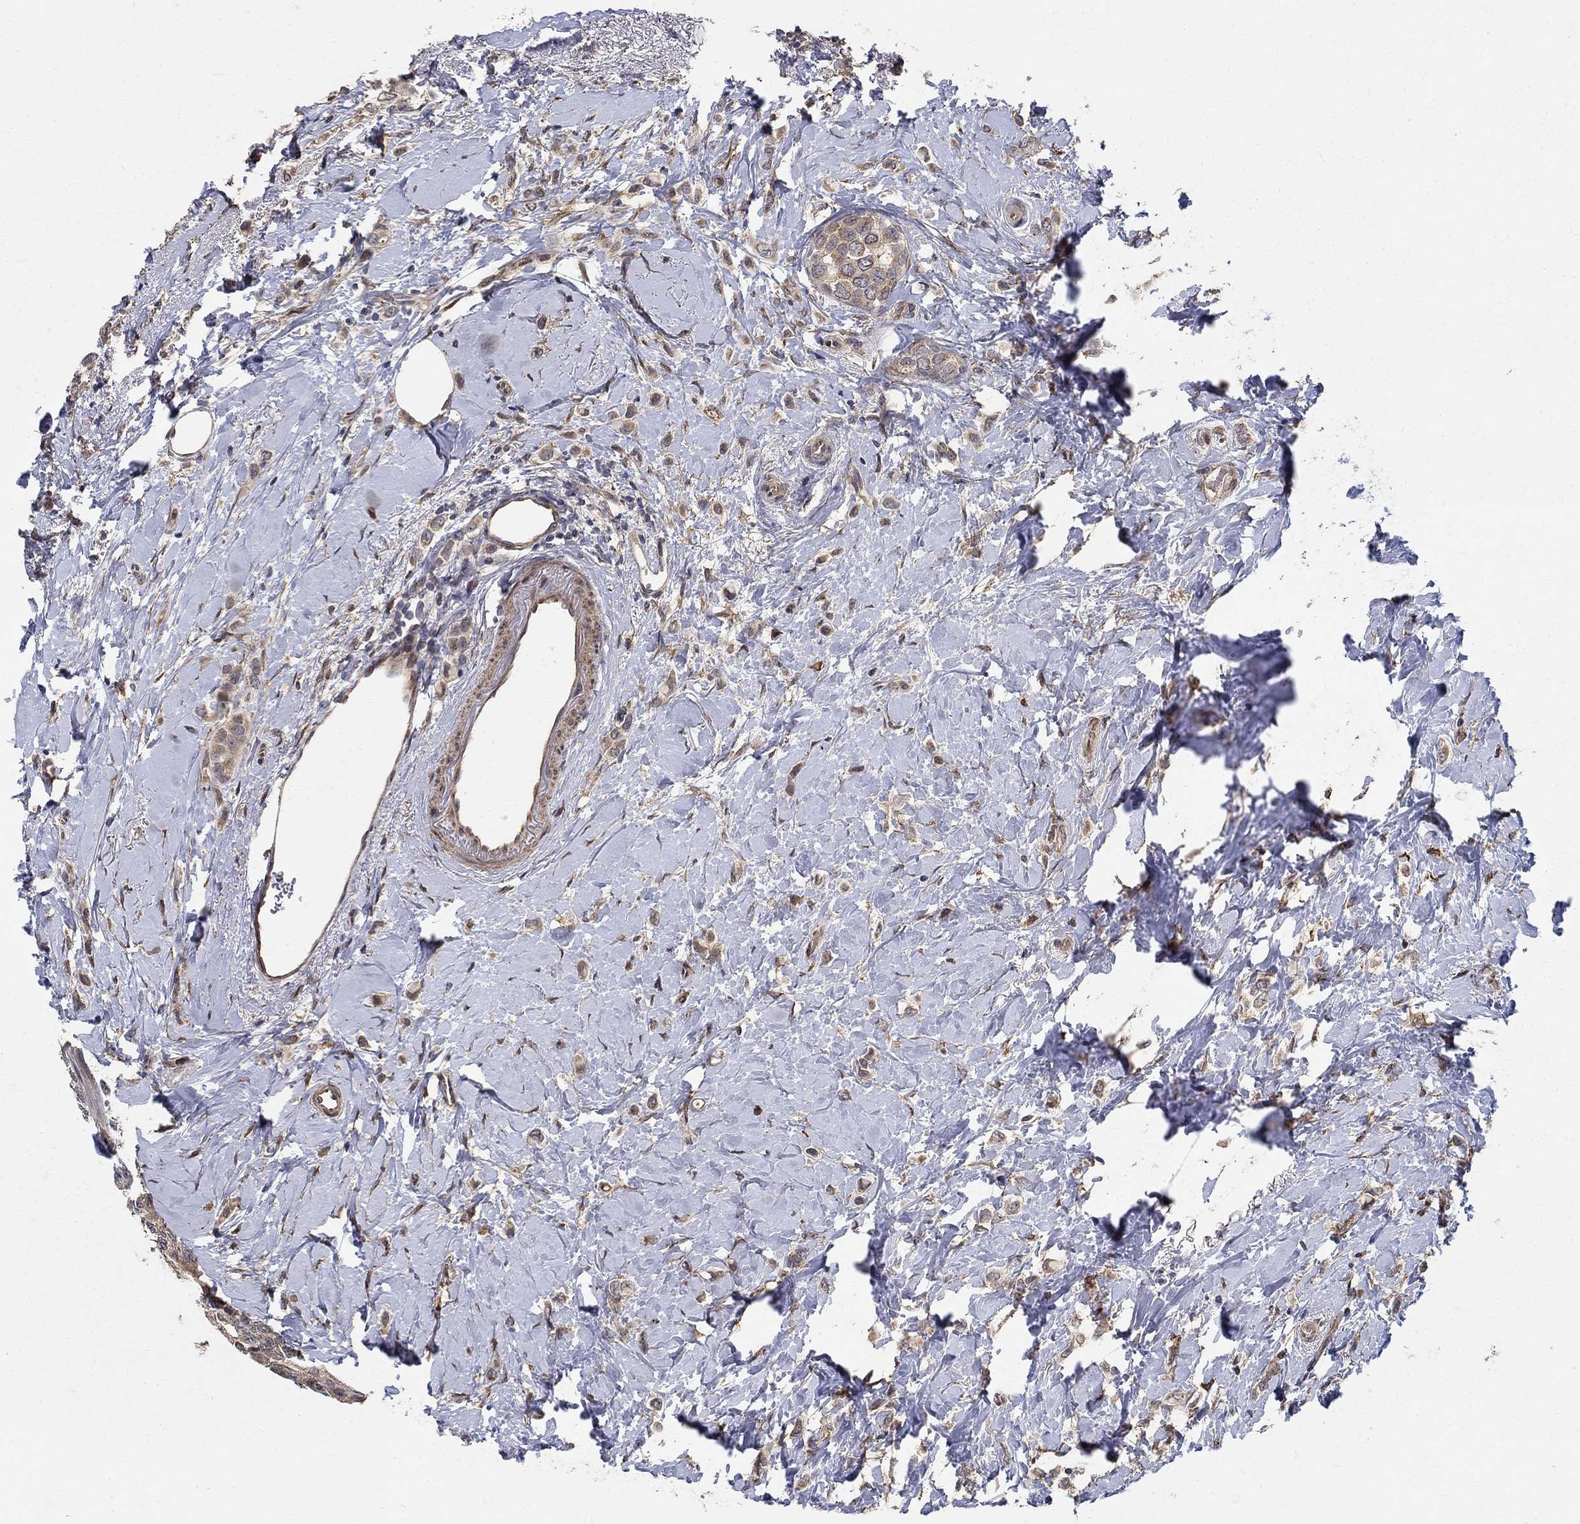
{"staining": {"intensity": "weak", "quantity": ">75%", "location": "cytoplasmic/membranous"}, "tissue": "breast cancer", "cell_type": "Tumor cells", "image_type": "cancer", "snomed": [{"axis": "morphology", "description": "Lobular carcinoma"}, {"axis": "topography", "description": "Breast"}], "caption": "Lobular carcinoma (breast) tissue exhibits weak cytoplasmic/membranous expression in approximately >75% of tumor cells, visualized by immunohistochemistry. The staining is performed using DAB (3,3'-diaminobenzidine) brown chromogen to label protein expression. The nuclei are counter-stained blue using hematoxylin.", "gene": "ZNF594", "patient": {"sex": "female", "age": 66}}